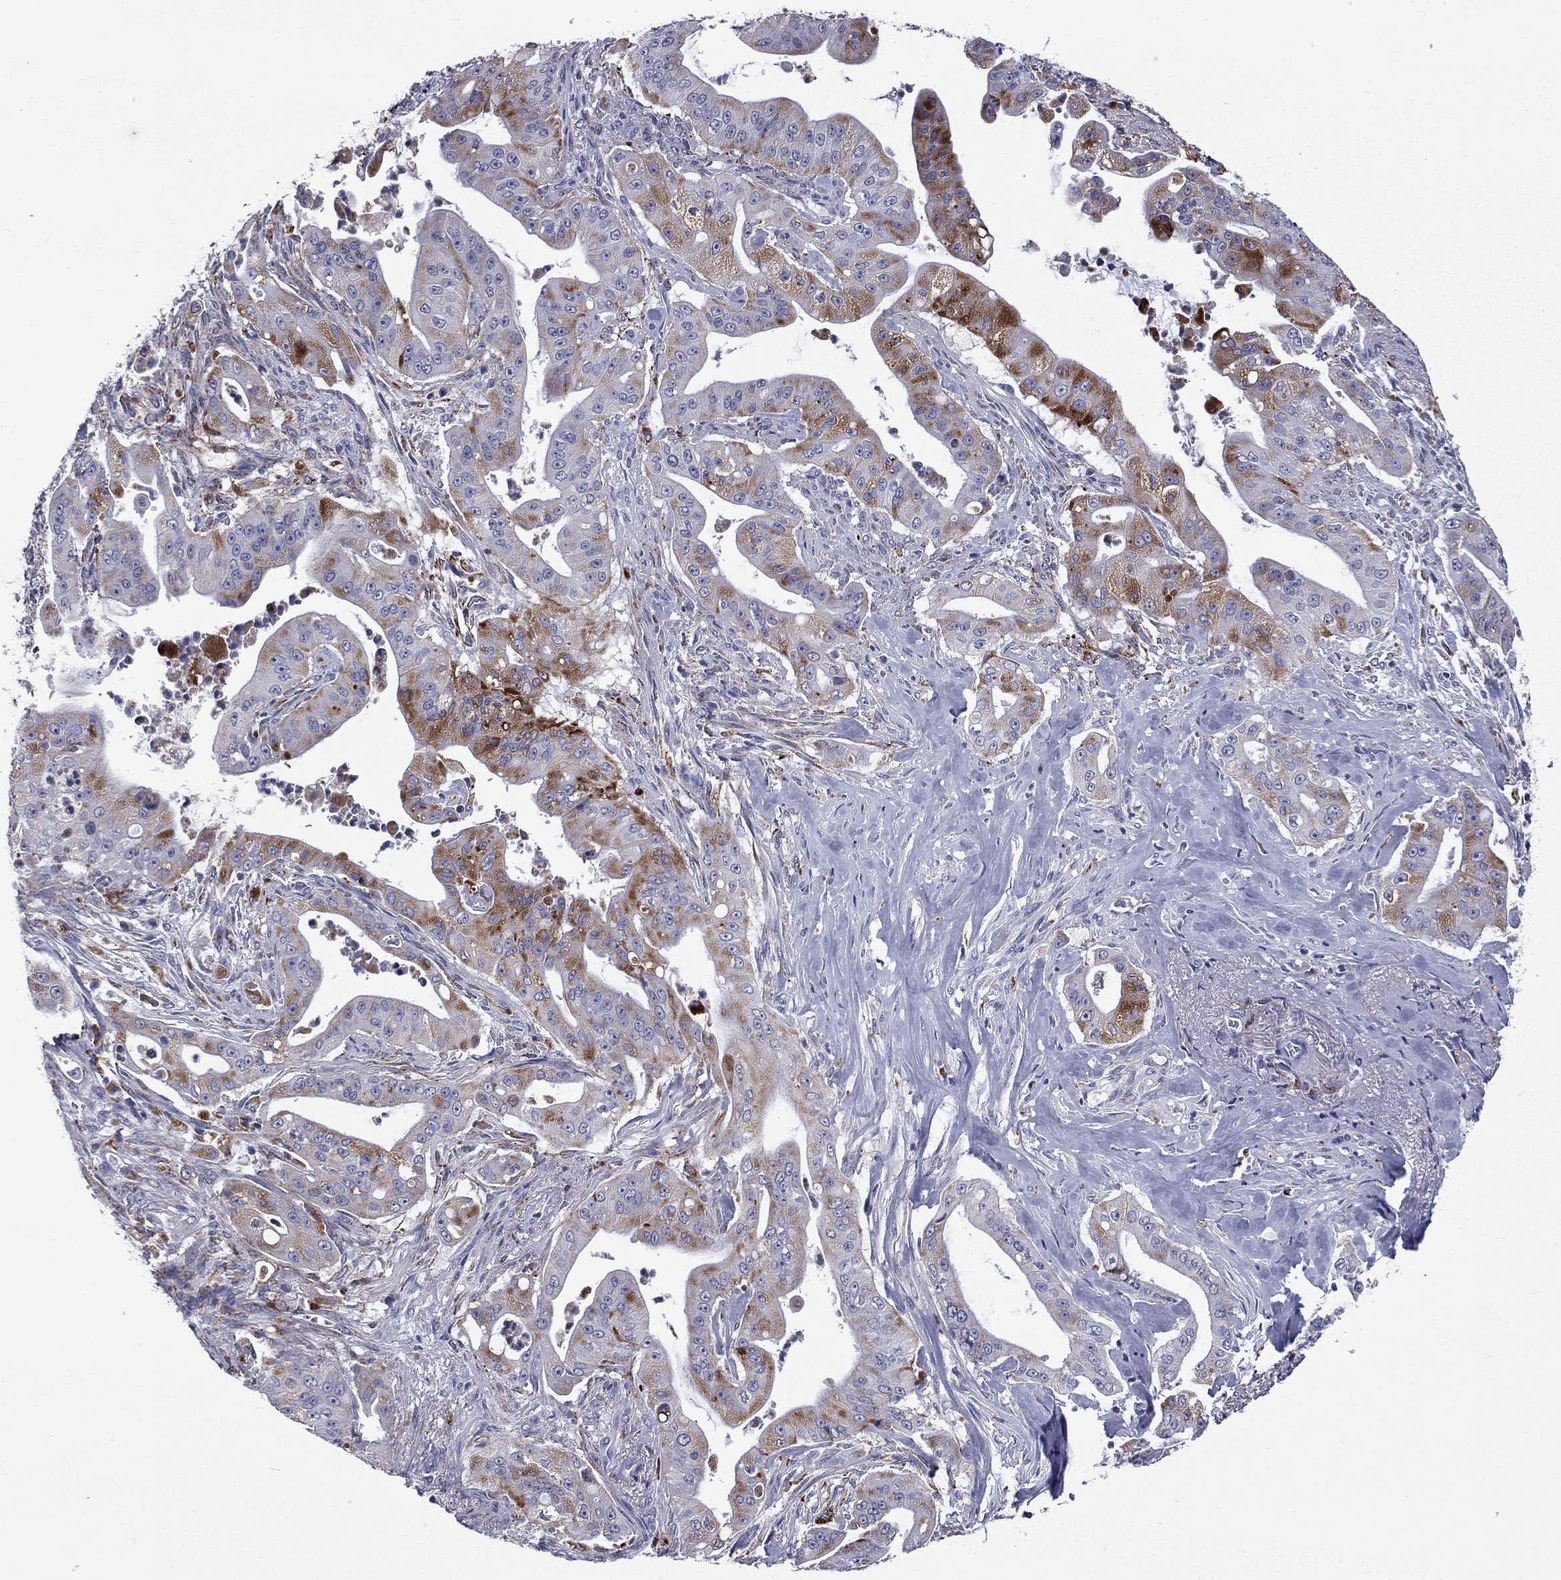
{"staining": {"intensity": "strong", "quantity": "<25%", "location": "cytoplasmic/membranous"}, "tissue": "pancreatic cancer", "cell_type": "Tumor cells", "image_type": "cancer", "snomed": [{"axis": "morphology", "description": "Normal tissue, NOS"}, {"axis": "morphology", "description": "Inflammation, NOS"}, {"axis": "morphology", "description": "Adenocarcinoma, NOS"}, {"axis": "topography", "description": "Pancreas"}], "caption": "Pancreatic cancer tissue displays strong cytoplasmic/membranous positivity in approximately <25% of tumor cells", "gene": "MADCAM1", "patient": {"sex": "male", "age": 57}}